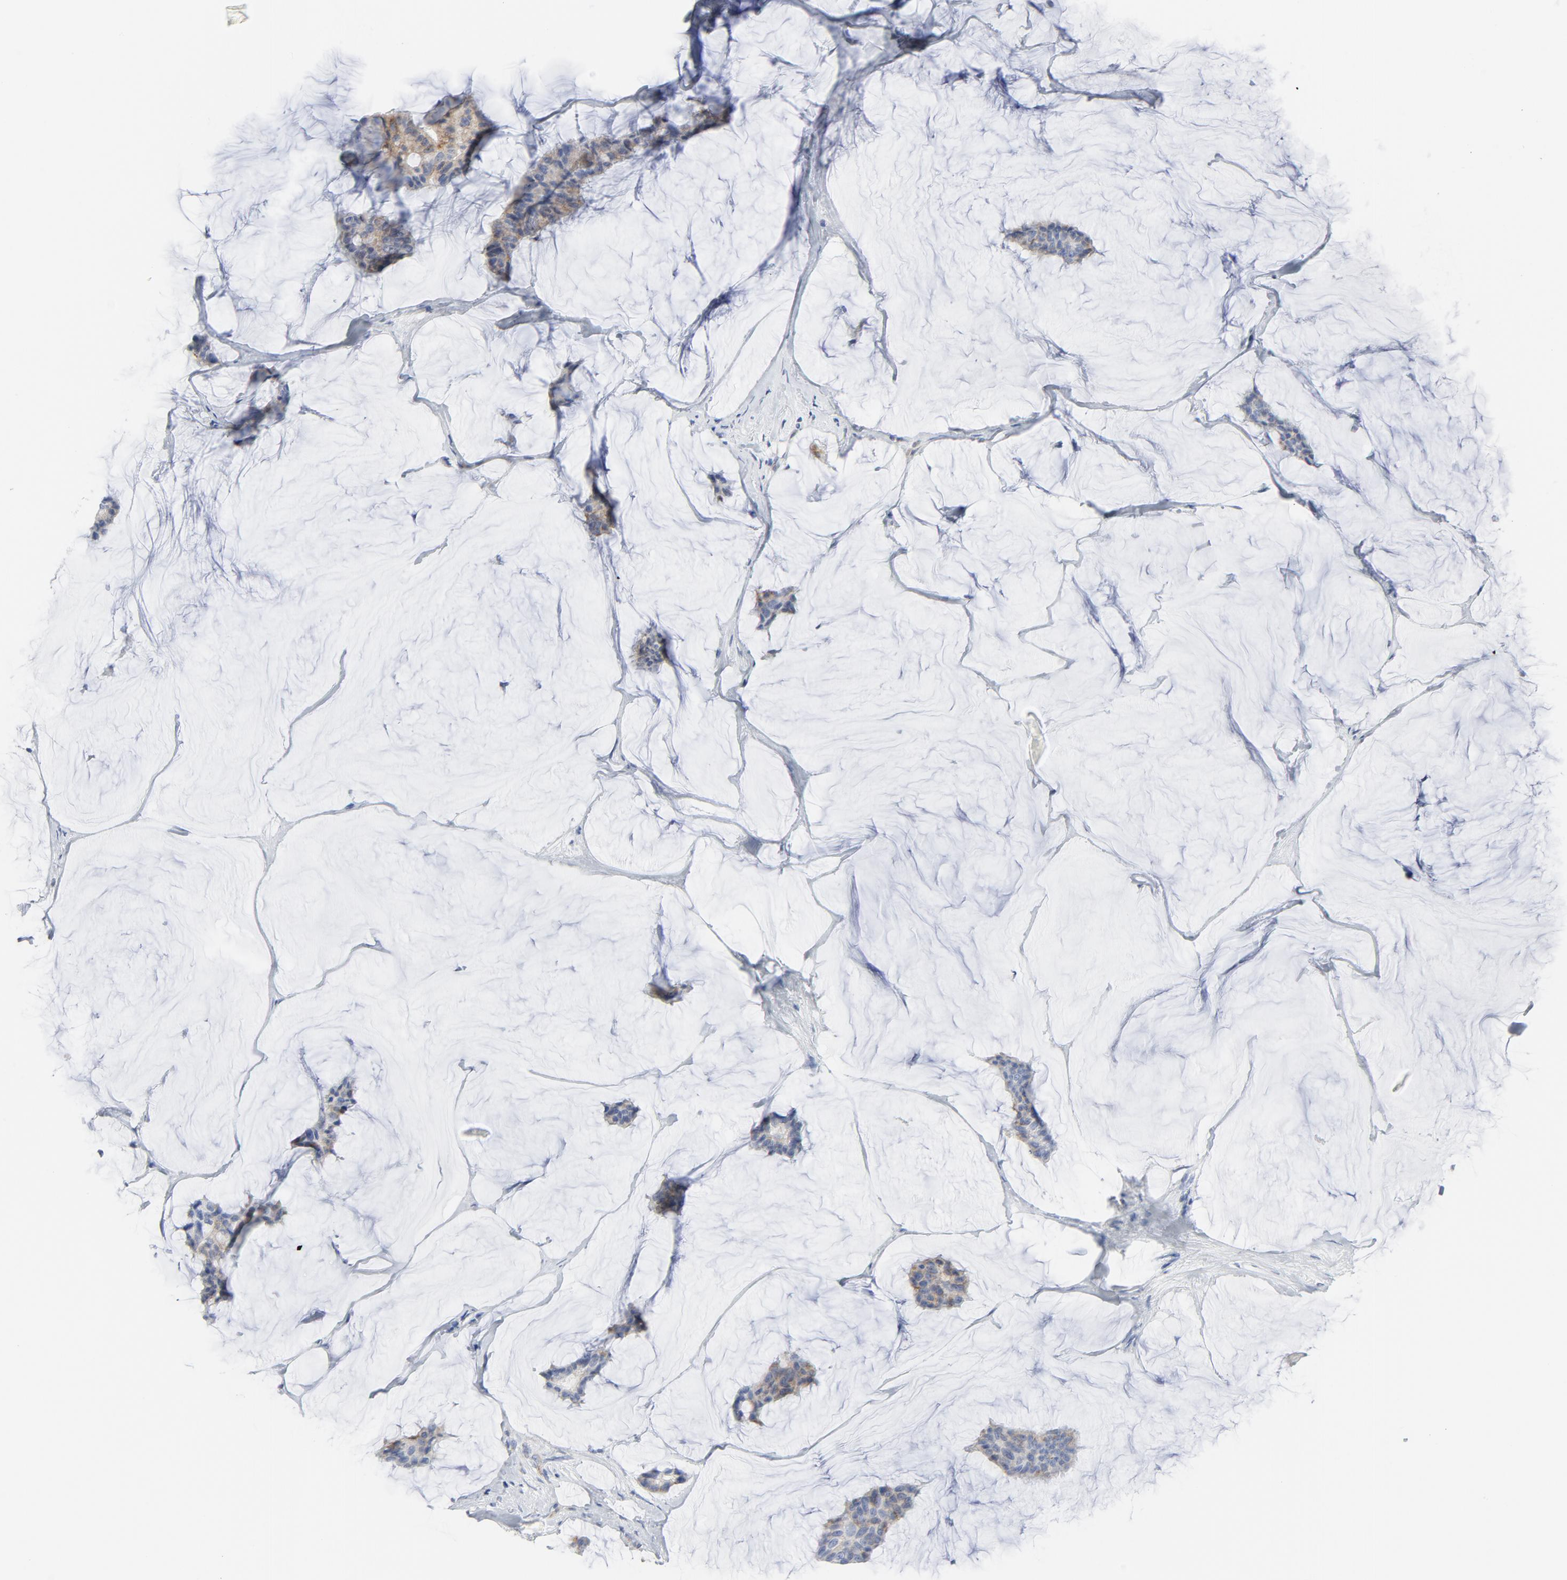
{"staining": {"intensity": "moderate", "quantity": "<25%", "location": "cytoplasmic/membranous"}, "tissue": "breast cancer", "cell_type": "Tumor cells", "image_type": "cancer", "snomed": [{"axis": "morphology", "description": "Duct carcinoma"}, {"axis": "topography", "description": "Breast"}], "caption": "DAB immunohistochemical staining of breast cancer (invasive ductal carcinoma) displays moderate cytoplasmic/membranous protein expression in approximately <25% of tumor cells.", "gene": "TUBB1", "patient": {"sex": "female", "age": 93}}